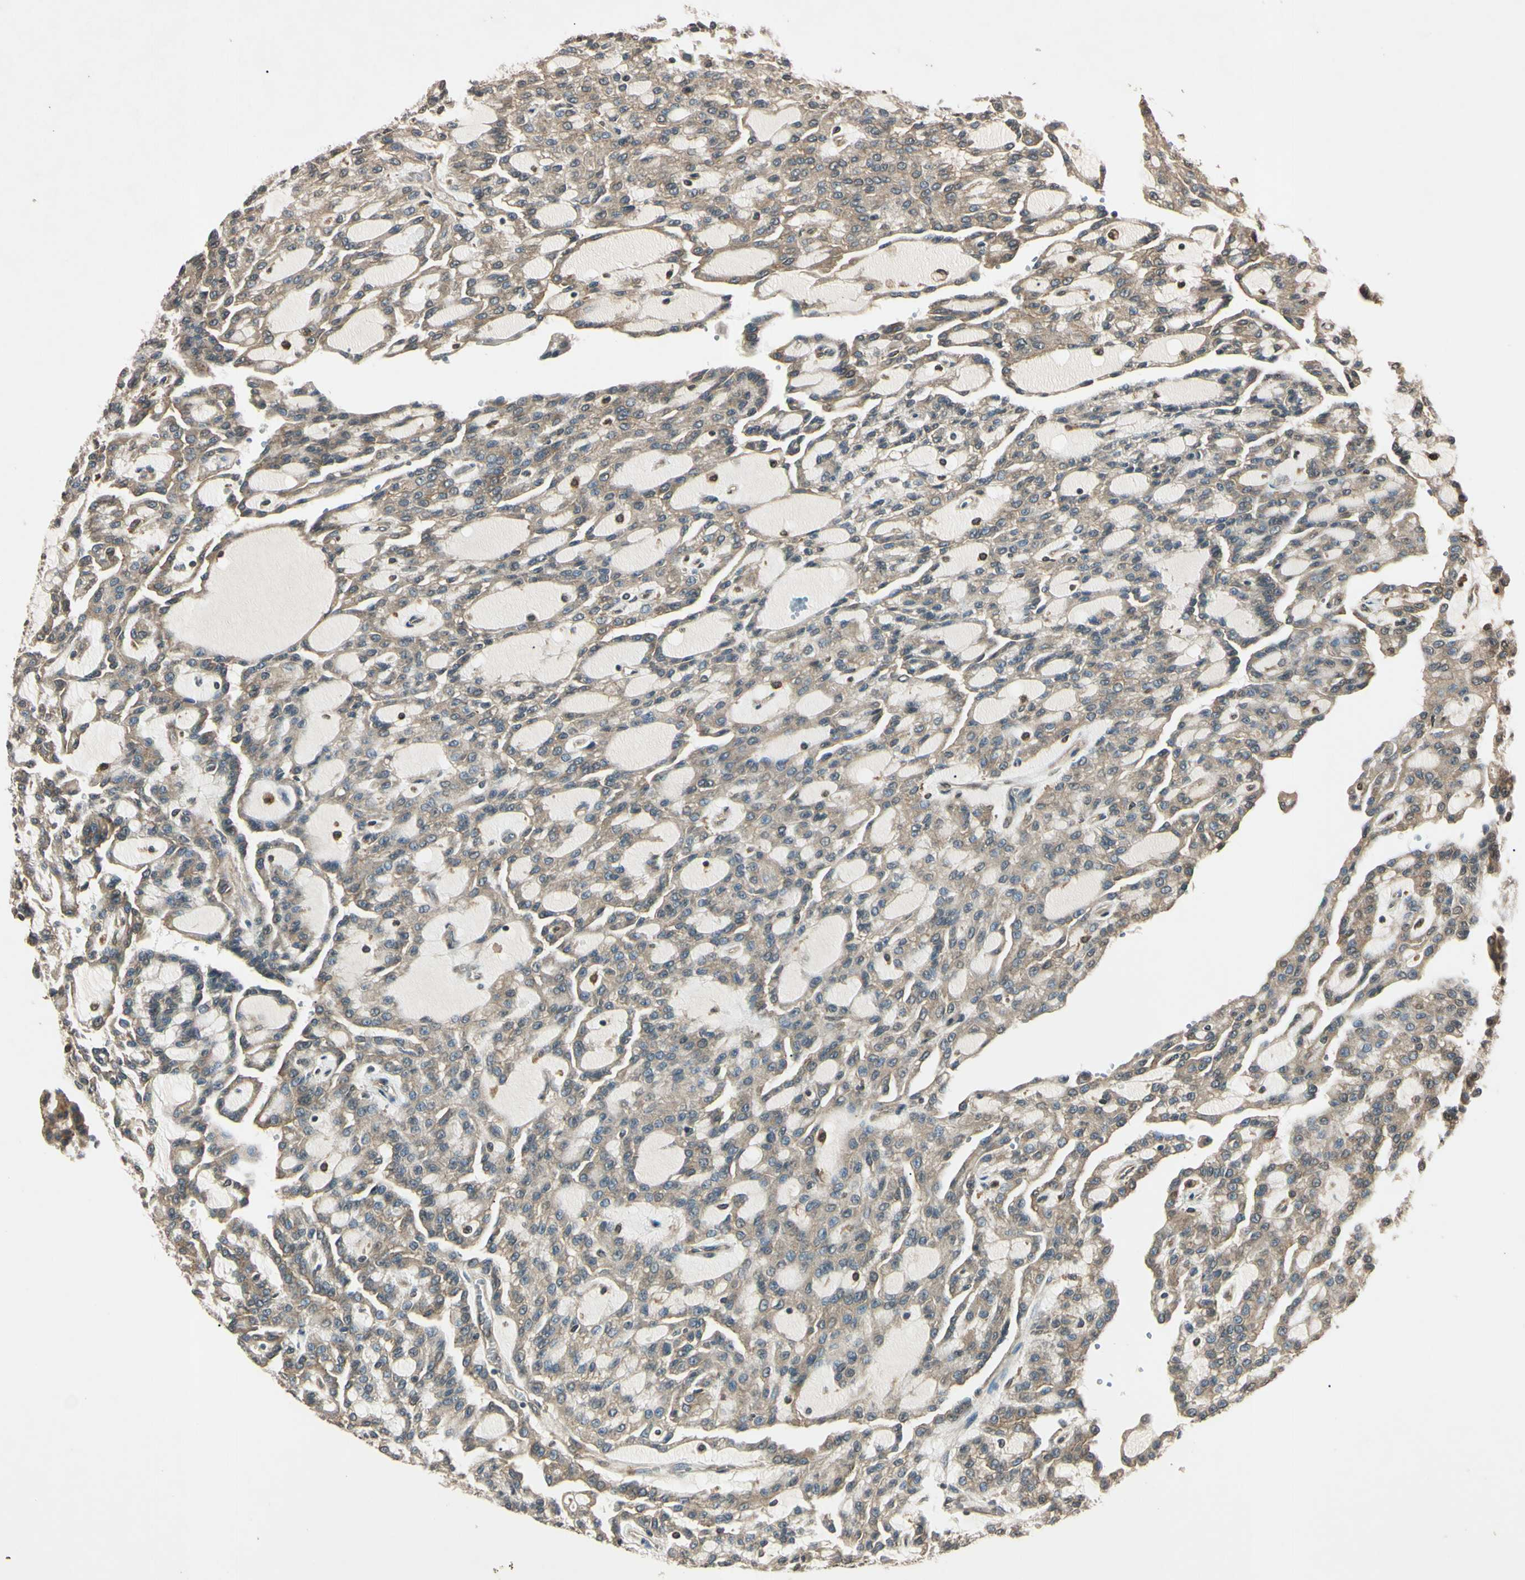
{"staining": {"intensity": "weak", "quantity": "25%-75%", "location": "cytoplasmic/membranous"}, "tissue": "renal cancer", "cell_type": "Tumor cells", "image_type": "cancer", "snomed": [{"axis": "morphology", "description": "Adenocarcinoma, NOS"}, {"axis": "topography", "description": "Kidney"}], "caption": "Renal cancer stained for a protein (brown) exhibits weak cytoplasmic/membranous positive expression in about 25%-75% of tumor cells.", "gene": "EPN1", "patient": {"sex": "male", "age": 63}}